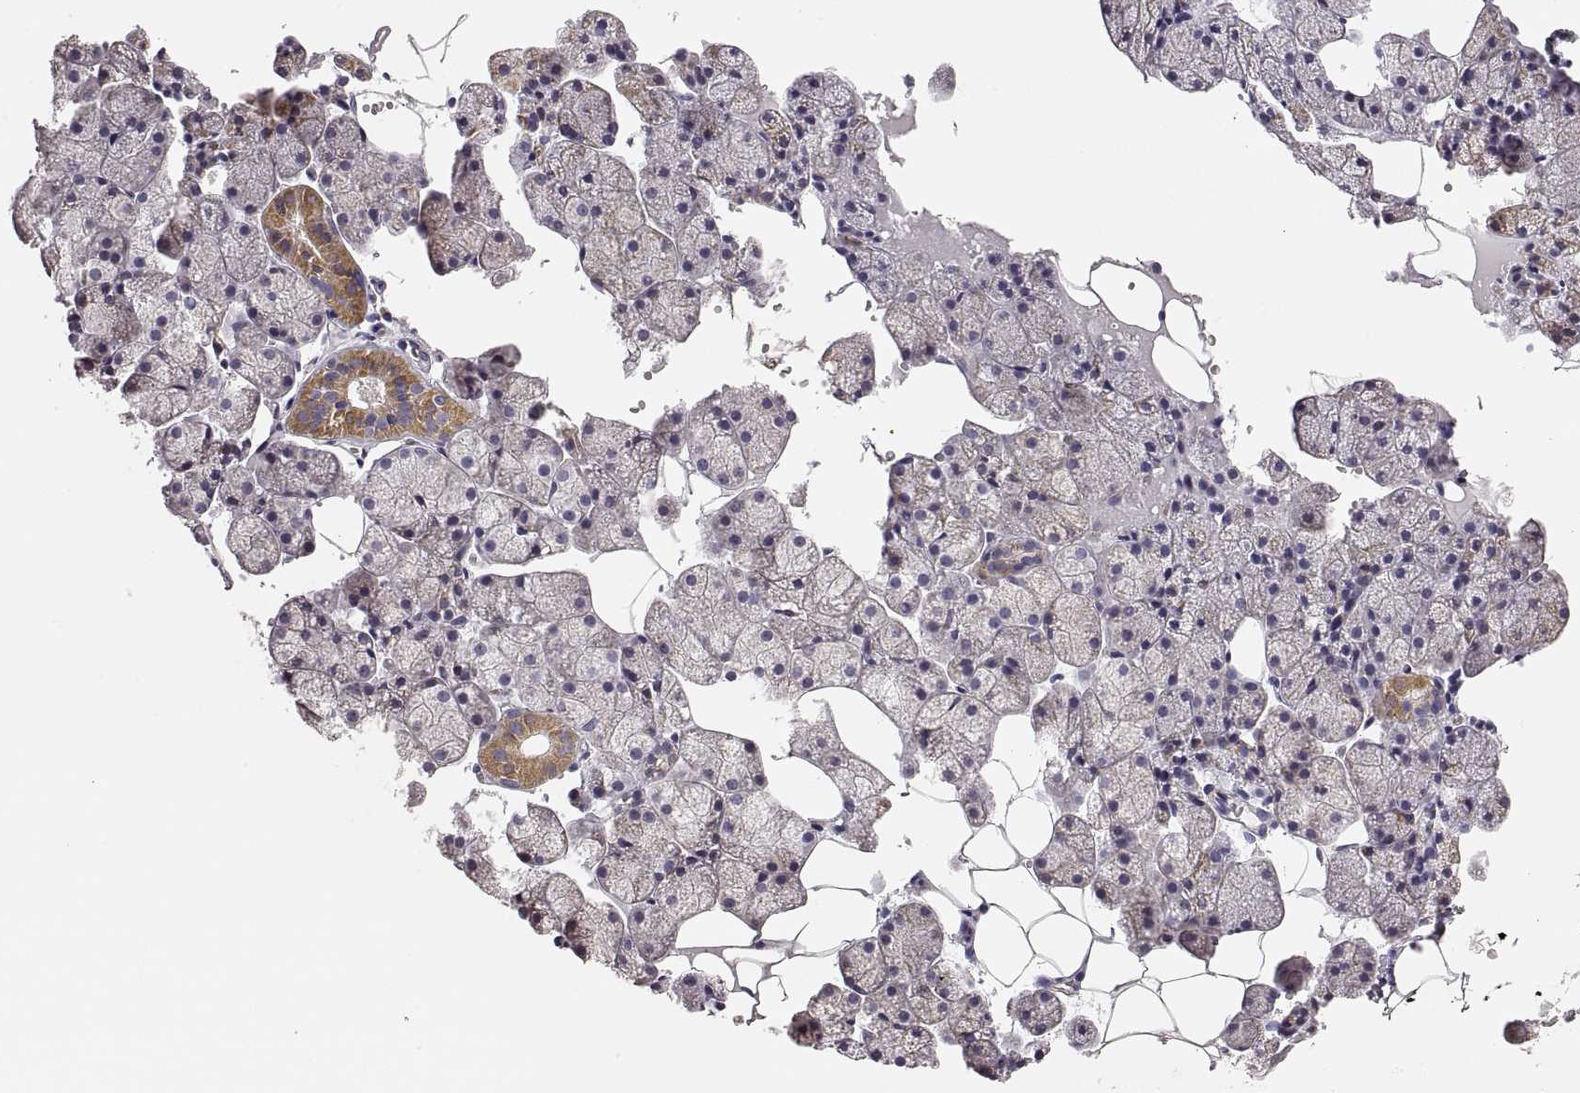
{"staining": {"intensity": "weak", "quantity": "25%-75%", "location": "cytoplasmic/membranous"}, "tissue": "salivary gland", "cell_type": "Glandular cells", "image_type": "normal", "snomed": [{"axis": "morphology", "description": "Normal tissue, NOS"}, {"axis": "topography", "description": "Salivary gland"}], "caption": "Protein positivity by immunohistochemistry (IHC) exhibits weak cytoplasmic/membranous staining in approximately 25%-75% of glandular cells in normal salivary gland. (IHC, brightfield microscopy, high magnification).", "gene": "RDH13", "patient": {"sex": "male", "age": 38}}